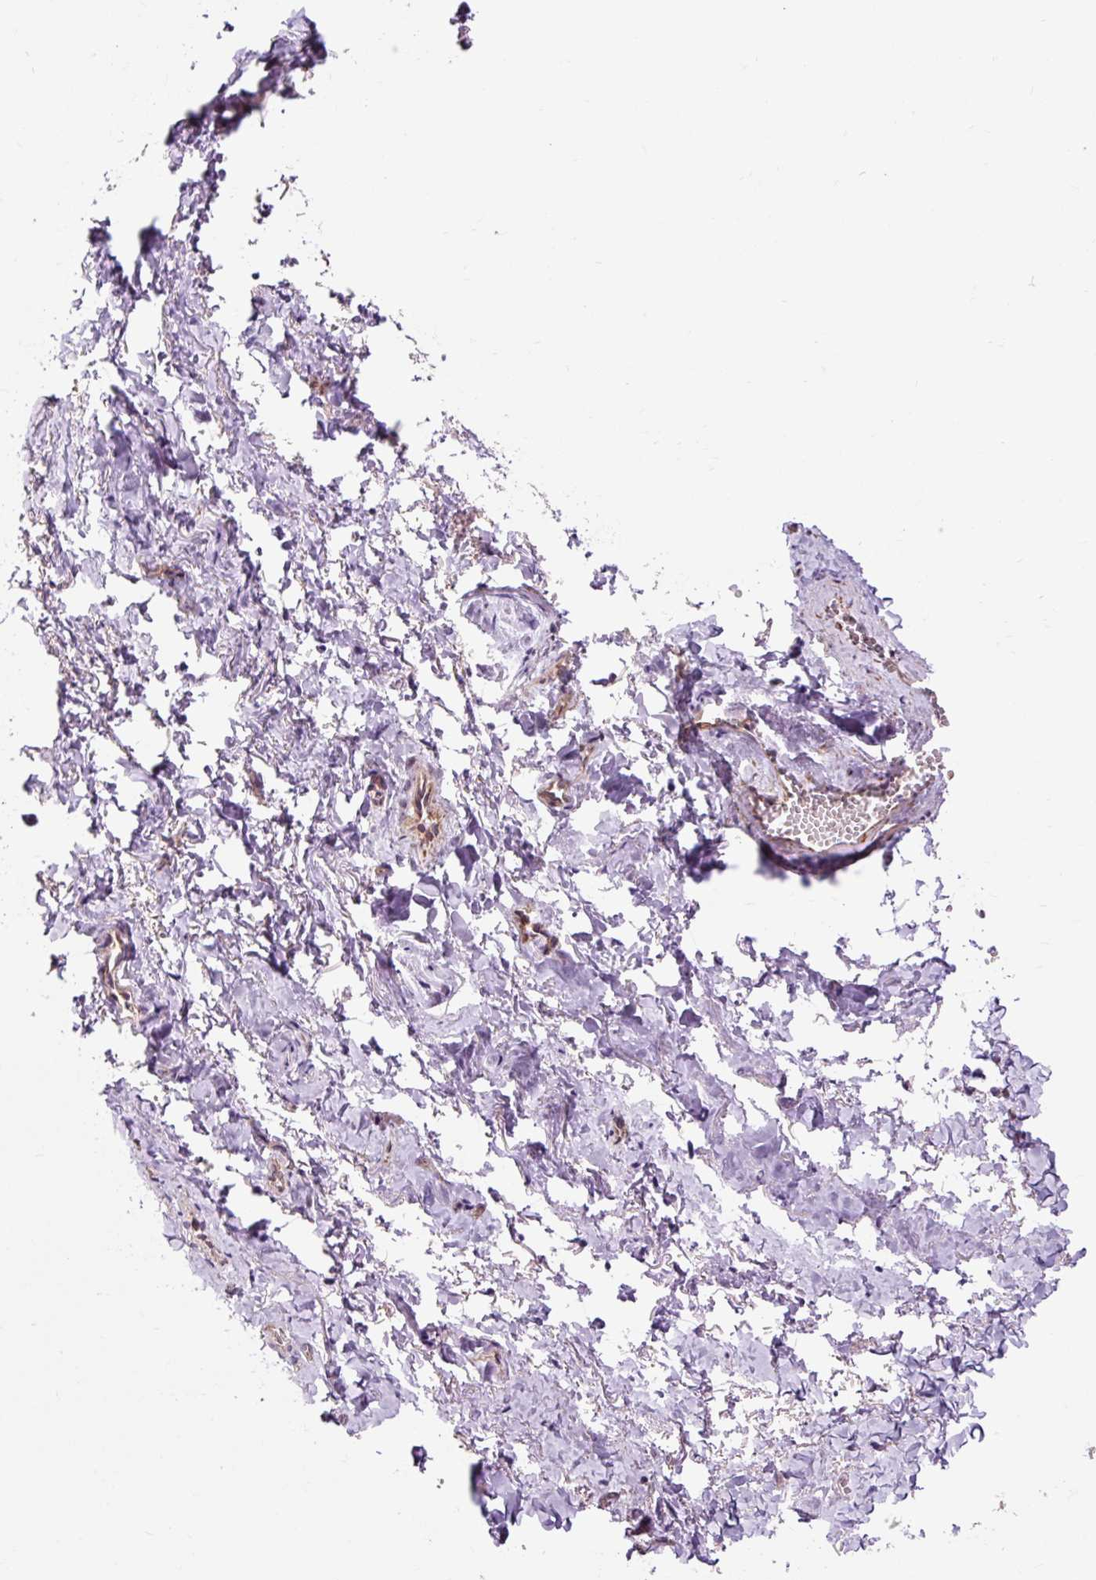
{"staining": {"intensity": "negative", "quantity": "none", "location": "none"}, "tissue": "adipose tissue", "cell_type": "Adipocytes", "image_type": "normal", "snomed": [{"axis": "morphology", "description": "Normal tissue, NOS"}, {"axis": "topography", "description": "Vulva"}, {"axis": "topography", "description": "Vagina"}, {"axis": "topography", "description": "Peripheral nerve tissue"}], "caption": "This is an IHC histopathology image of benign human adipose tissue. There is no positivity in adipocytes.", "gene": "PRIMPOL", "patient": {"sex": "female", "age": 66}}